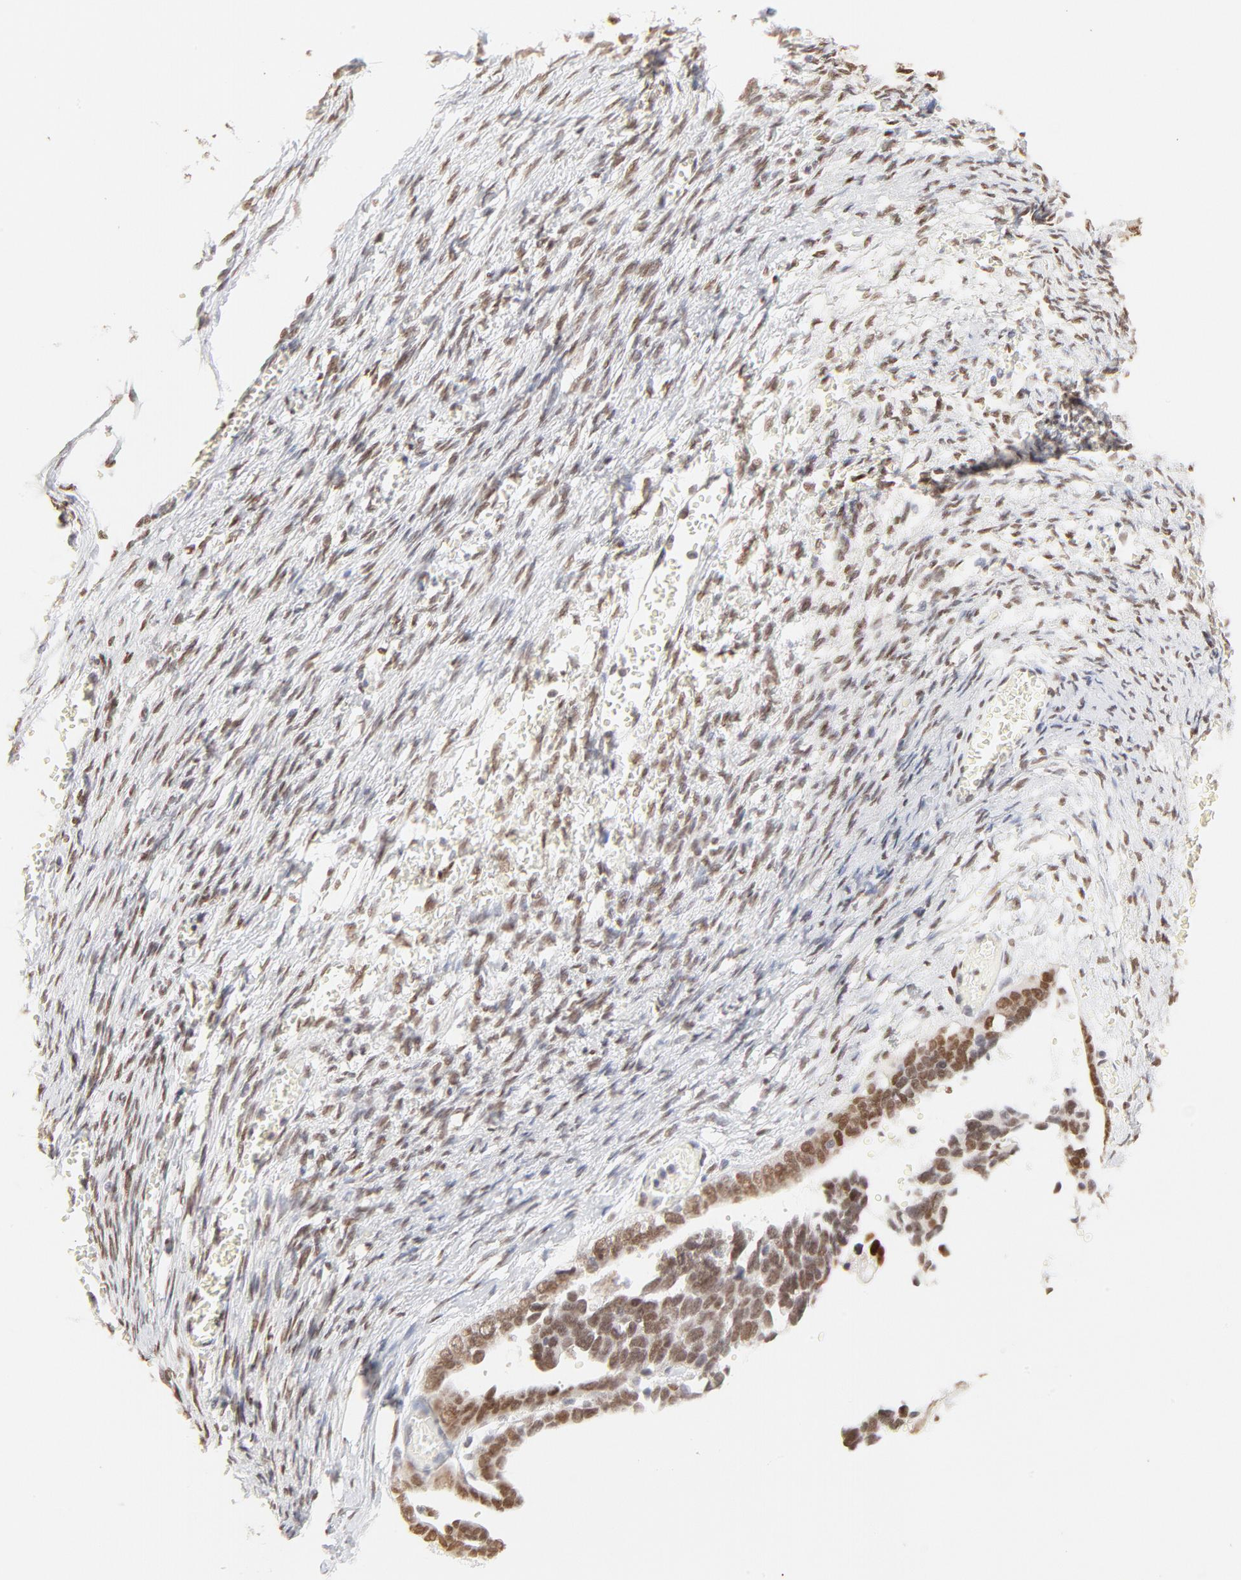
{"staining": {"intensity": "moderate", "quantity": ">75%", "location": "nuclear"}, "tissue": "ovarian cancer", "cell_type": "Tumor cells", "image_type": "cancer", "snomed": [{"axis": "morphology", "description": "Cystadenocarcinoma, serous, NOS"}, {"axis": "topography", "description": "Ovary"}], "caption": "Immunohistochemical staining of ovarian cancer demonstrates medium levels of moderate nuclear protein staining in about >75% of tumor cells. Using DAB (brown) and hematoxylin (blue) stains, captured at high magnification using brightfield microscopy.", "gene": "PBX3", "patient": {"sex": "female", "age": 69}}